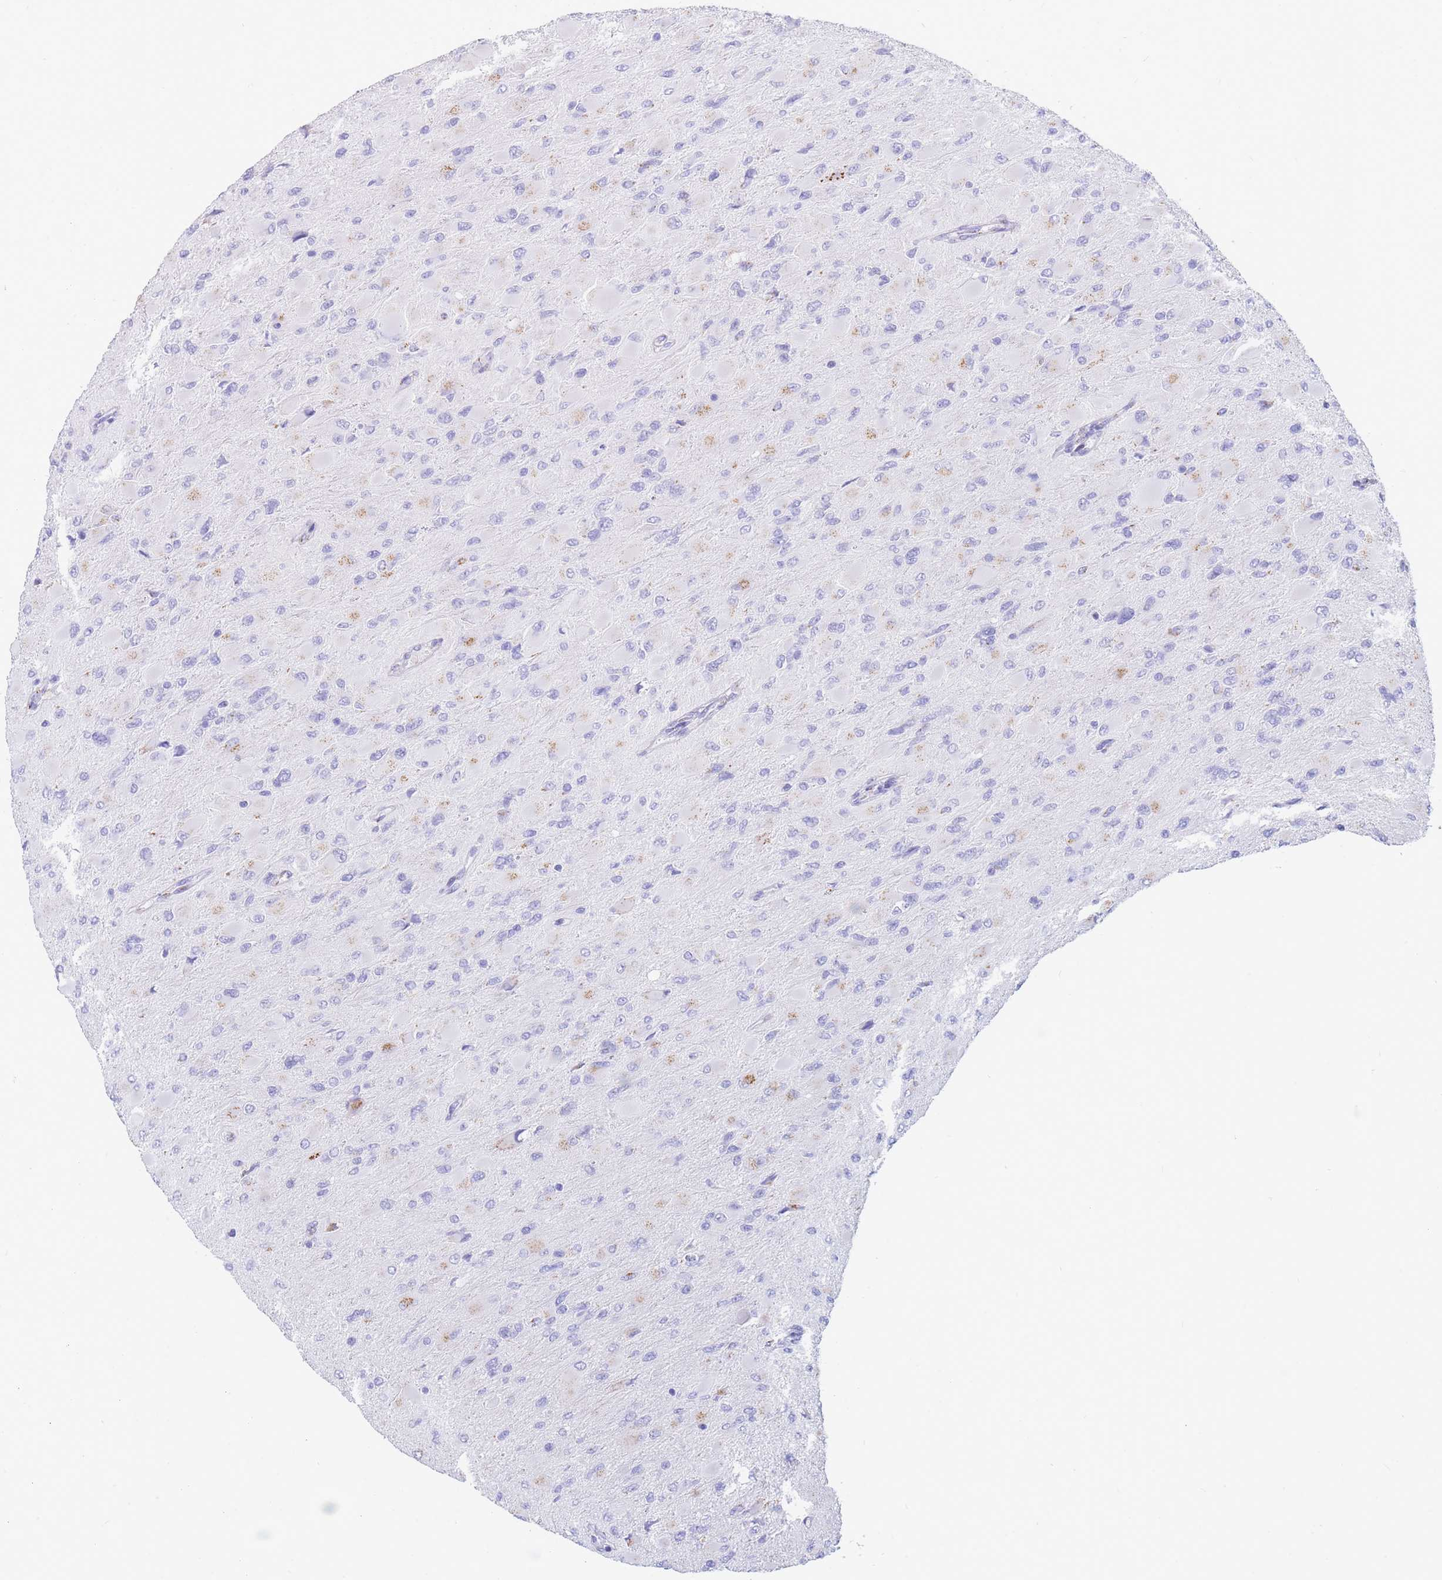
{"staining": {"intensity": "weak", "quantity": "<25%", "location": "cytoplasmic/membranous"}, "tissue": "glioma", "cell_type": "Tumor cells", "image_type": "cancer", "snomed": [{"axis": "morphology", "description": "Glioma, malignant, High grade"}, {"axis": "topography", "description": "Cerebral cortex"}], "caption": "This histopathology image is of malignant glioma (high-grade) stained with IHC to label a protein in brown with the nuclei are counter-stained blue. There is no expression in tumor cells.", "gene": "FAM3C", "patient": {"sex": "female", "age": 36}}